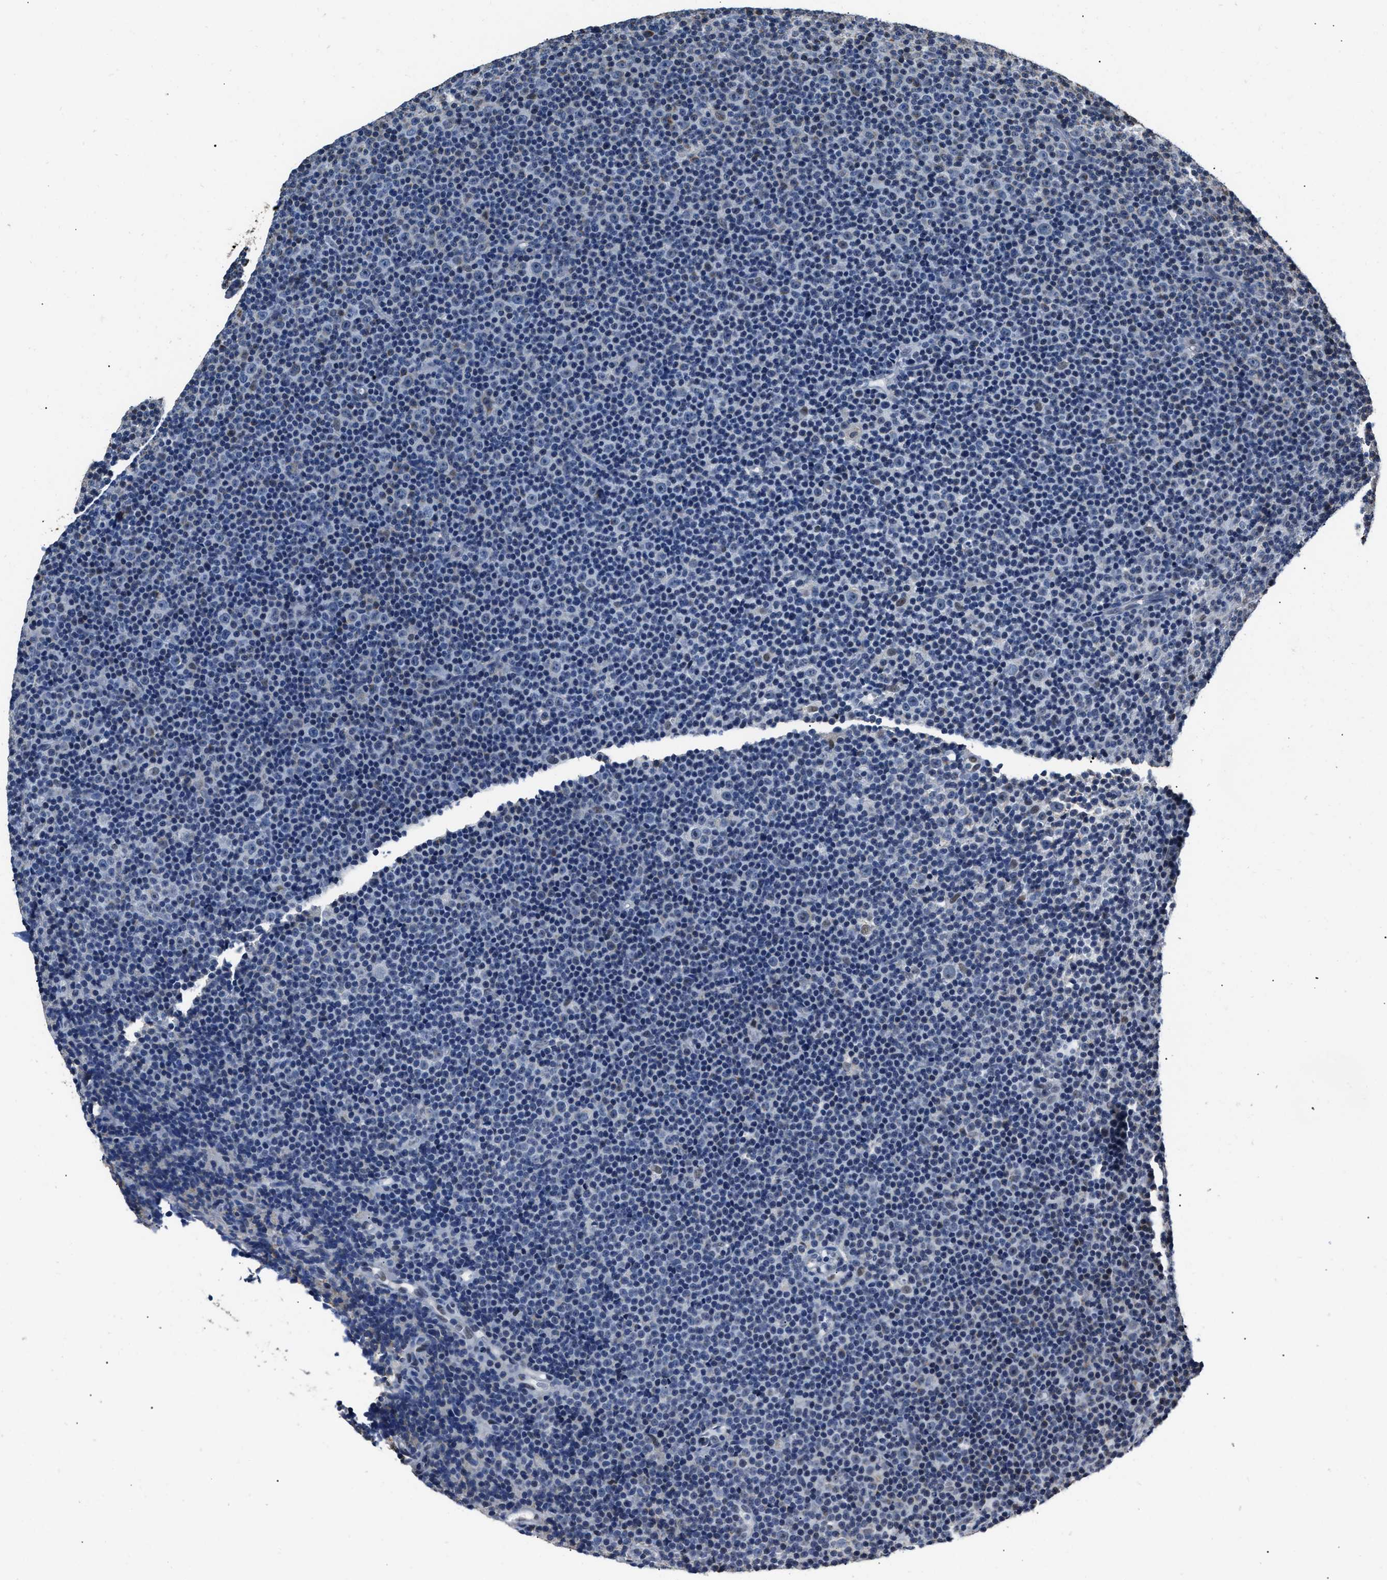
{"staining": {"intensity": "negative", "quantity": "none", "location": "none"}, "tissue": "lymphoma", "cell_type": "Tumor cells", "image_type": "cancer", "snomed": [{"axis": "morphology", "description": "Malignant lymphoma, non-Hodgkin's type, Low grade"}, {"axis": "topography", "description": "Lymph node"}], "caption": "A high-resolution image shows IHC staining of malignant lymphoma, non-Hodgkin's type (low-grade), which displays no significant expression in tumor cells.", "gene": "NSUN5", "patient": {"sex": "female", "age": 67}}